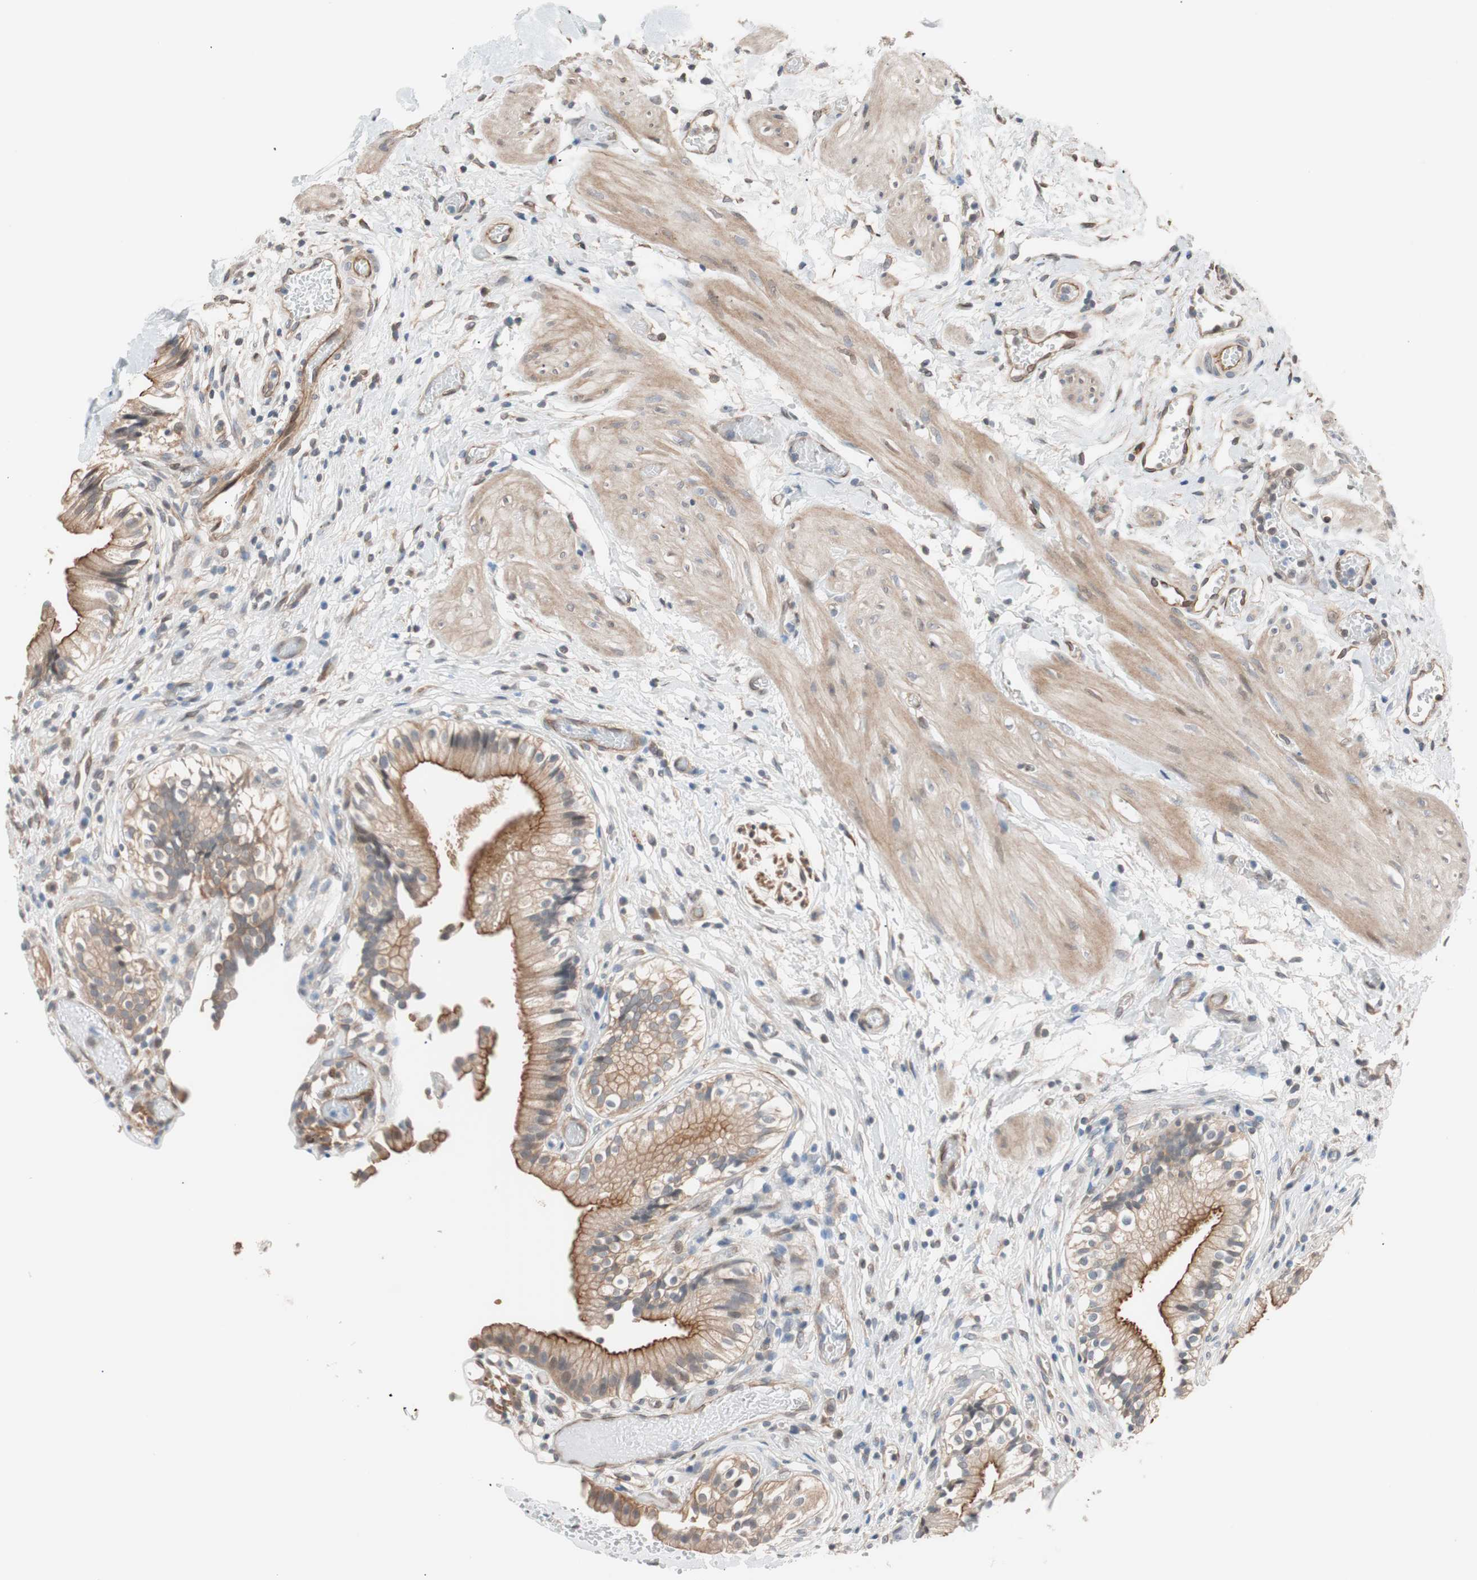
{"staining": {"intensity": "moderate", "quantity": ">75%", "location": "cytoplasmic/membranous"}, "tissue": "gallbladder", "cell_type": "Glandular cells", "image_type": "normal", "snomed": [{"axis": "morphology", "description": "Normal tissue, NOS"}, {"axis": "topography", "description": "Gallbladder"}], "caption": "The immunohistochemical stain highlights moderate cytoplasmic/membranous expression in glandular cells of normal gallbladder.", "gene": "SMG1", "patient": {"sex": "male", "age": 65}}